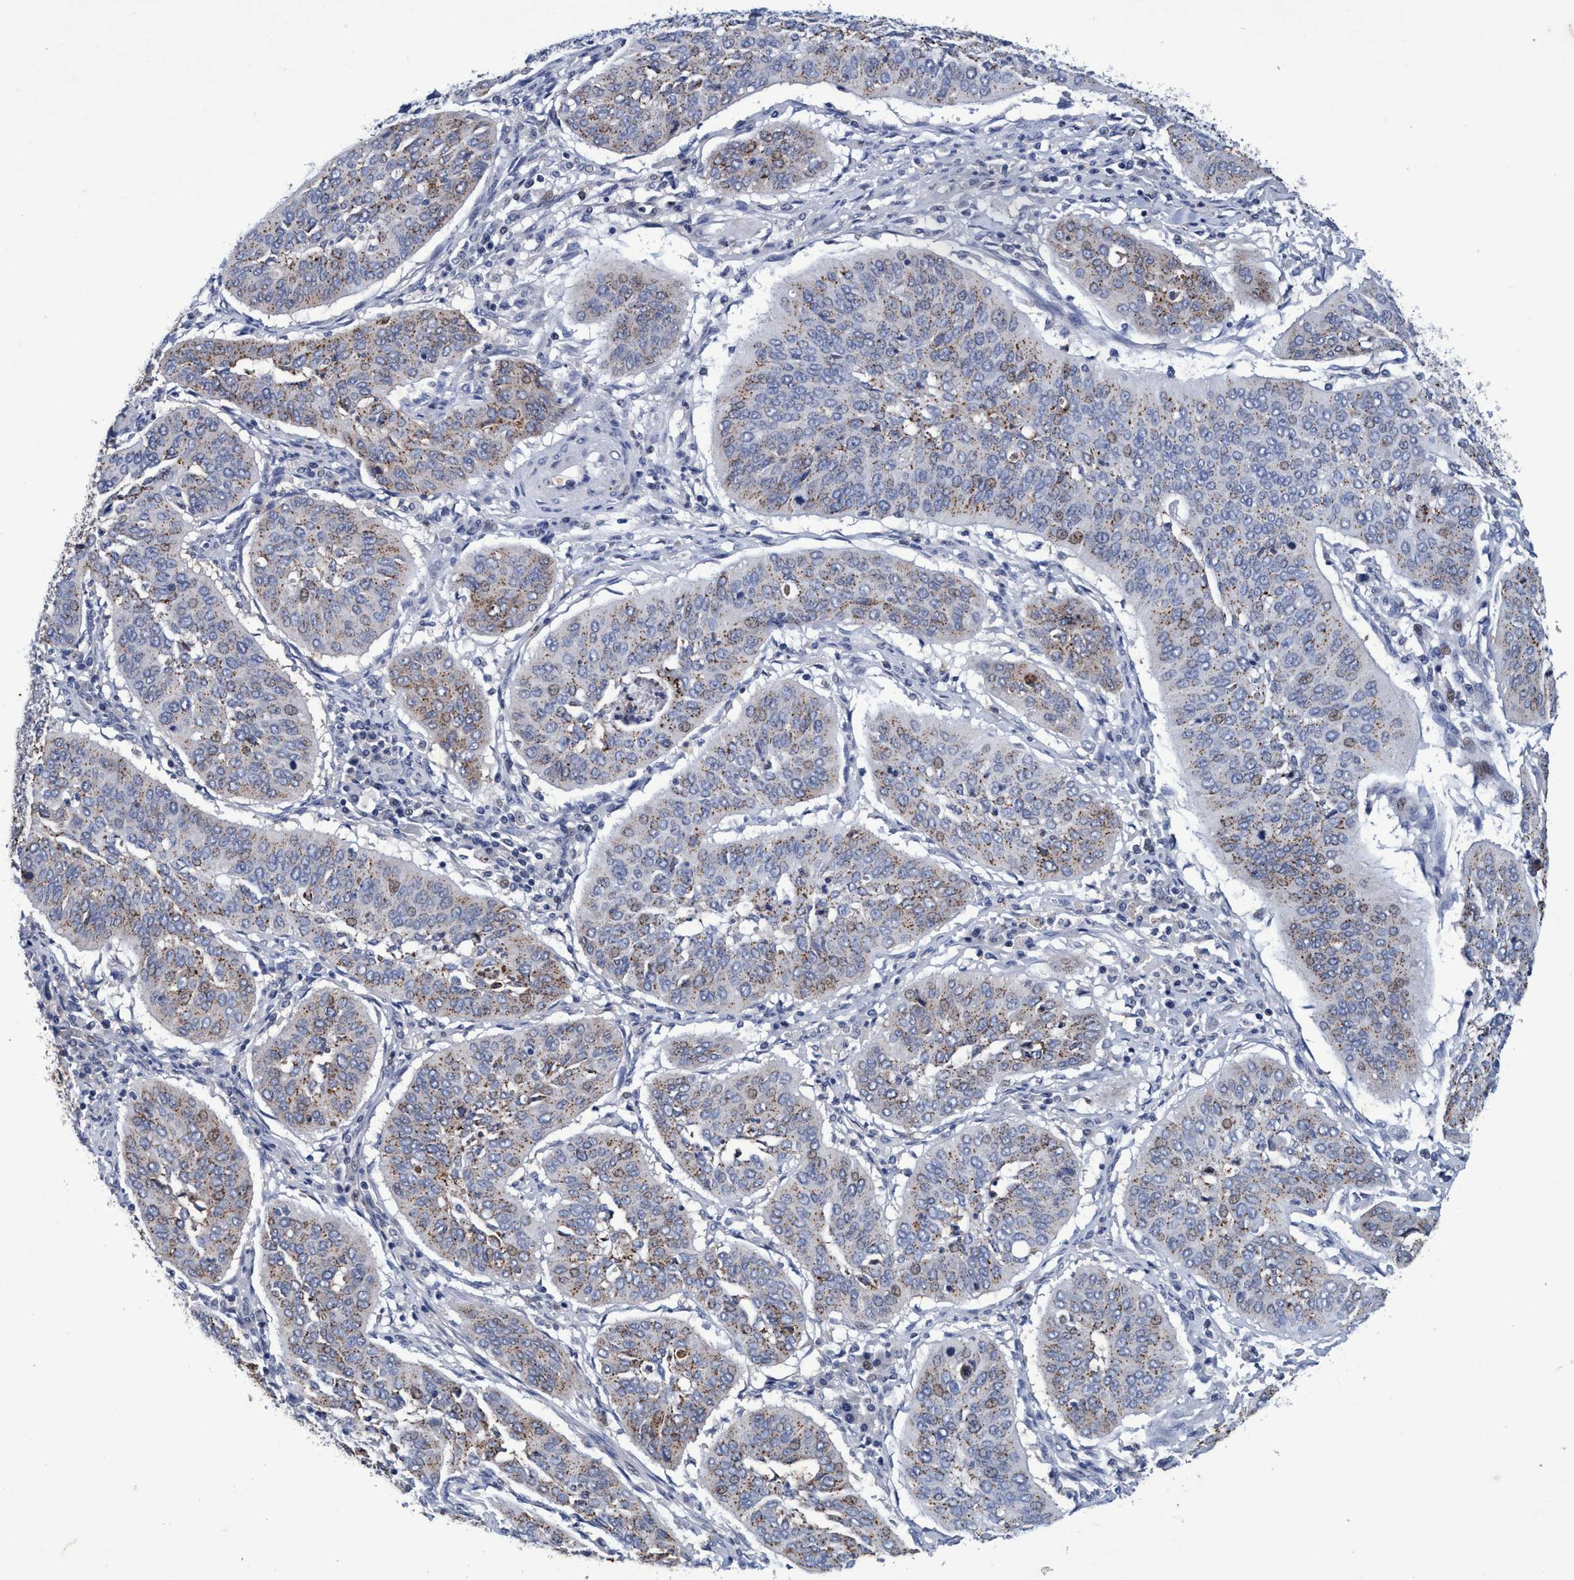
{"staining": {"intensity": "weak", "quantity": ">75%", "location": "cytoplasmic/membranous"}, "tissue": "cervical cancer", "cell_type": "Tumor cells", "image_type": "cancer", "snomed": [{"axis": "morphology", "description": "Normal tissue, NOS"}, {"axis": "morphology", "description": "Squamous cell carcinoma, NOS"}, {"axis": "topography", "description": "Cervix"}], "caption": "Immunohistochemistry micrograph of cervical cancer stained for a protein (brown), which shows low levels of weak cytoplasmic/membranous expression in approximately >75% of tumor cells.", "gene": "GRB14", "patient": {"sex": "female", "age": 39}}